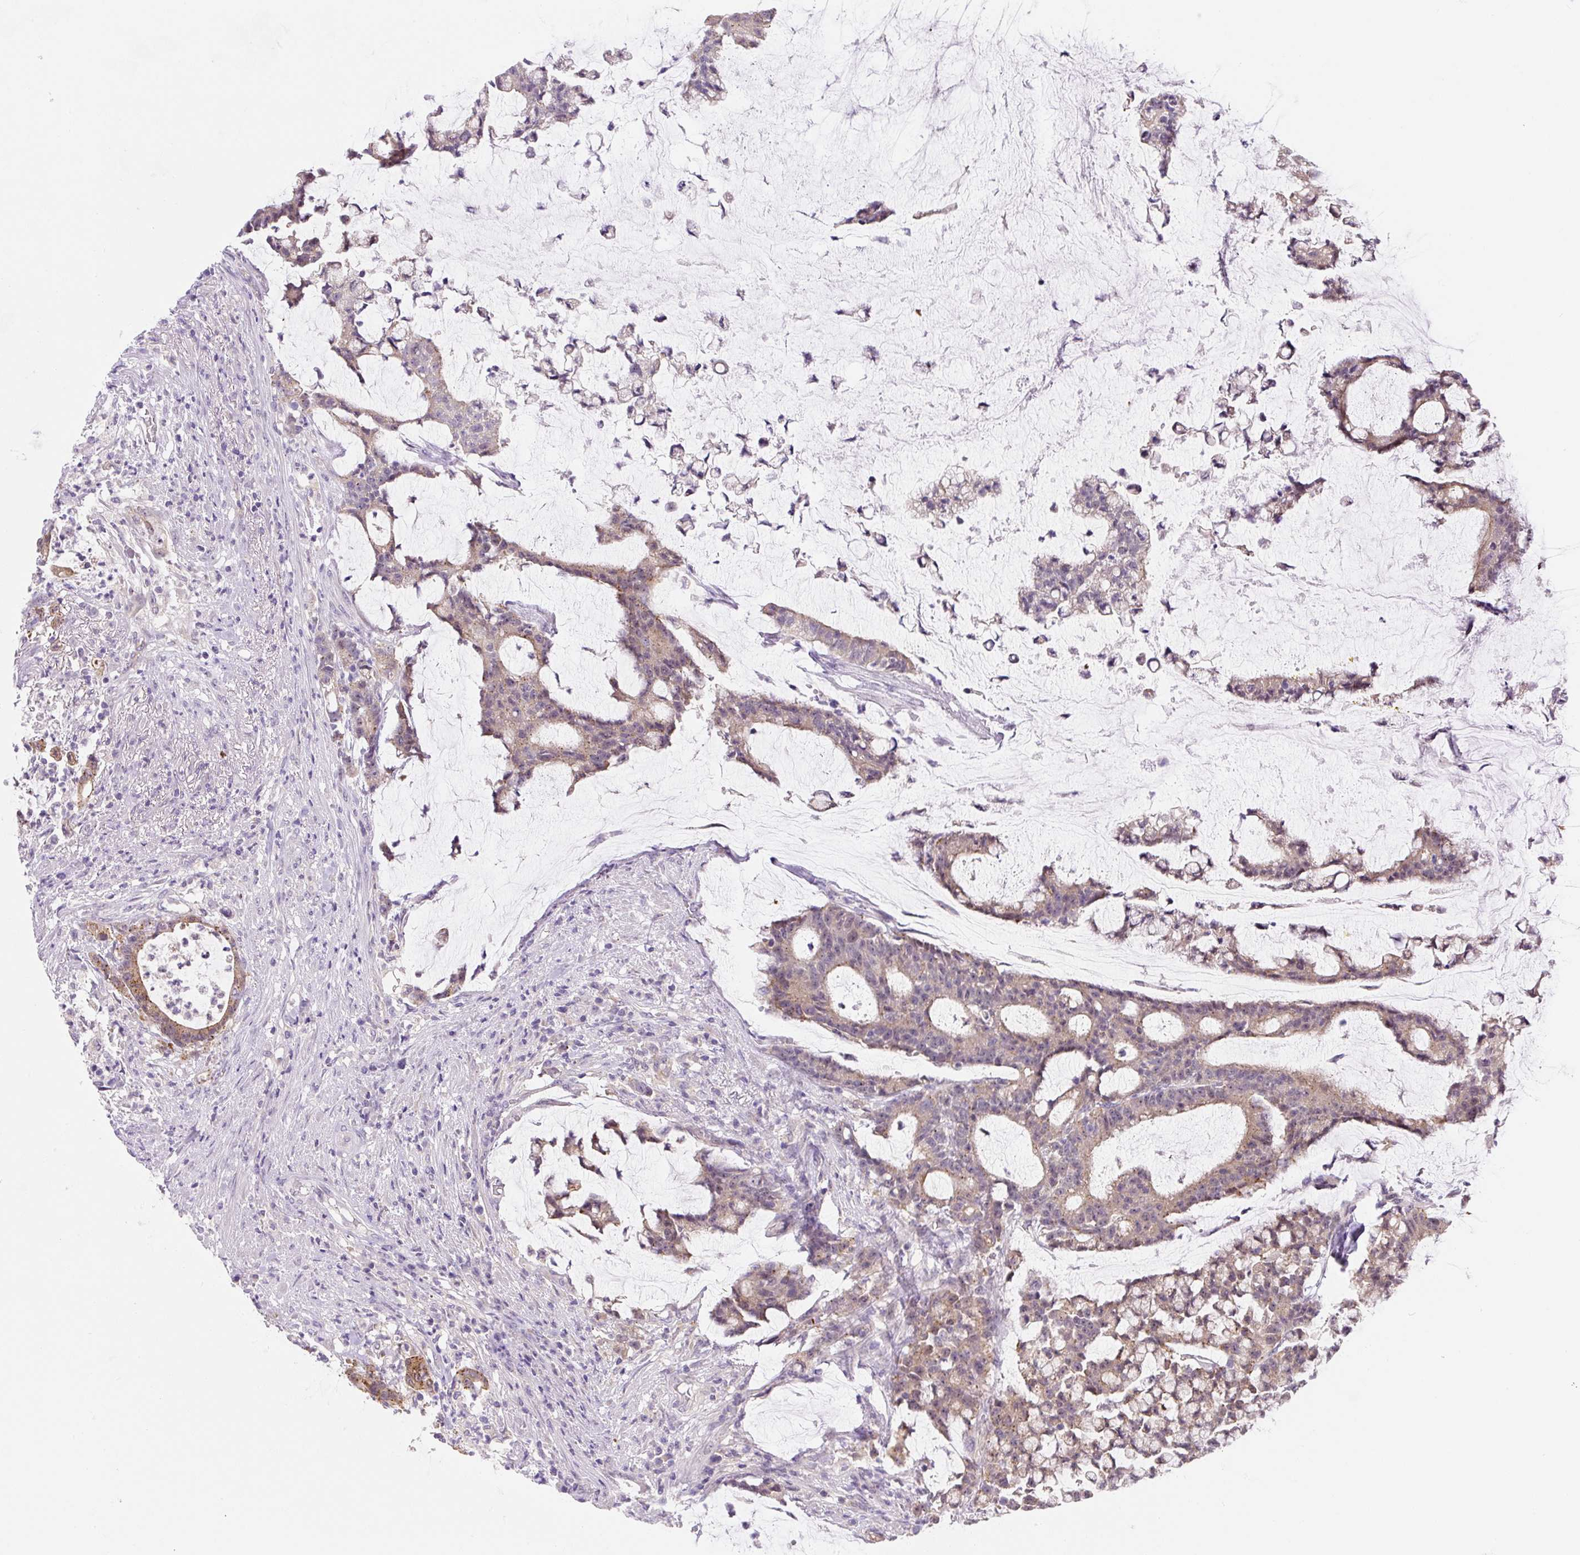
{"staining": {"intensity": "weak", "quantity": "25%-75%", "location": "cytoplasmic/membranous"}, "tissue": "colorectal cancer", "cell_type": "Tumor cells", "image_type": "cancer", "snomed": [{"axis": "morphology", "description": "Adenocarcinoma, NOS"}, {"axis": "topography", "description": "Colon"}], "caption": "A histopathology image of colorectal cancer (adenocarcinoma) stained for a protein displays weak cytoplasmic/membranous brown staining in tumor cells. (brown staining indicates protein expression, while blue staining denotes nuclei).", "gene": "PLA2G4A", "patient": {"sex": "female", "age": 84}}